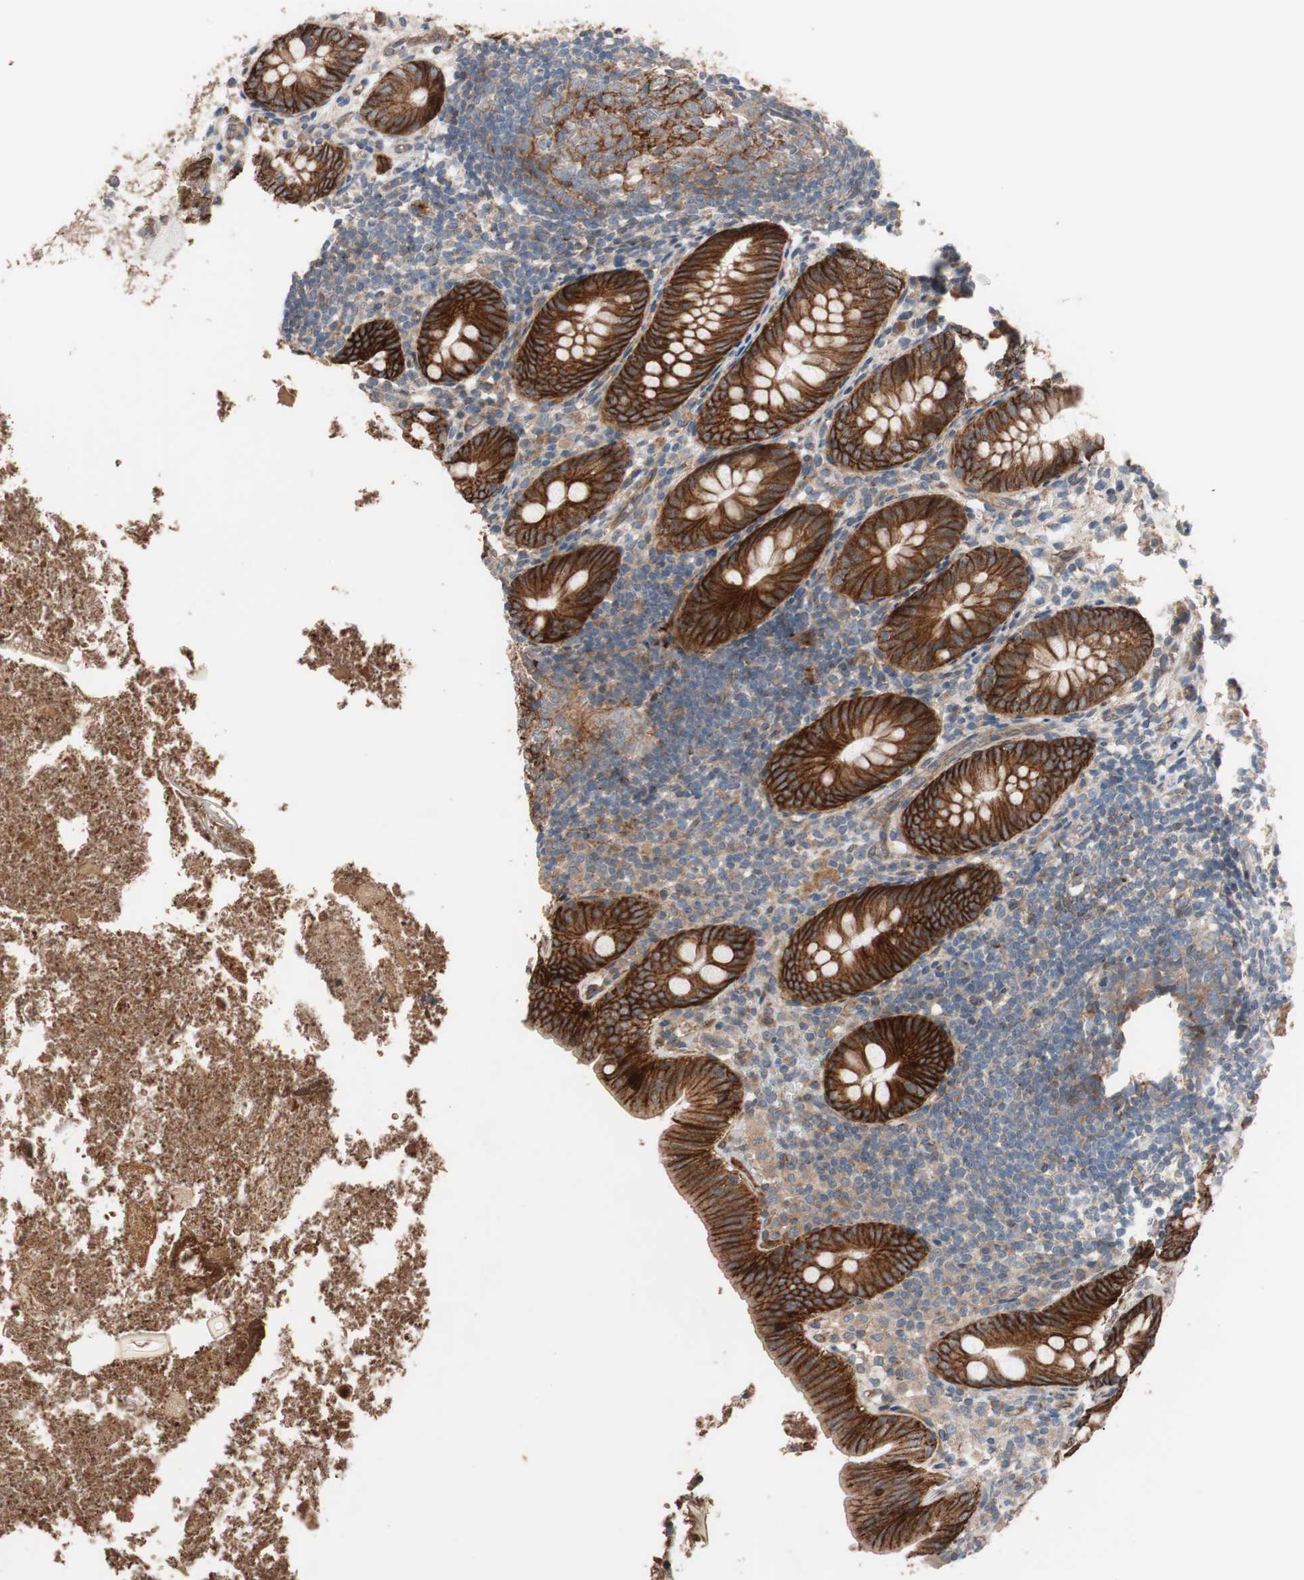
{"staining": {"intensity": "strong", "quantity": ">75%", "location": "cytoplasmic/membranous"}, "tissue": "appendix", "cell_type": "Glandular cells", "image_type": "normal", "snomed": [{"axis": "morphology", "description": "Normal tissue, NOS"}, {"axis": "topography", "description": "Appendix"}], "caption": "Strong cytoplasmic/membranous expression for a protein is appreciated in approximately >75% of glandular cells of normal appendix using IHC.", "gene": "SDC4", "patient": {"sex": "female", "age": 10}}